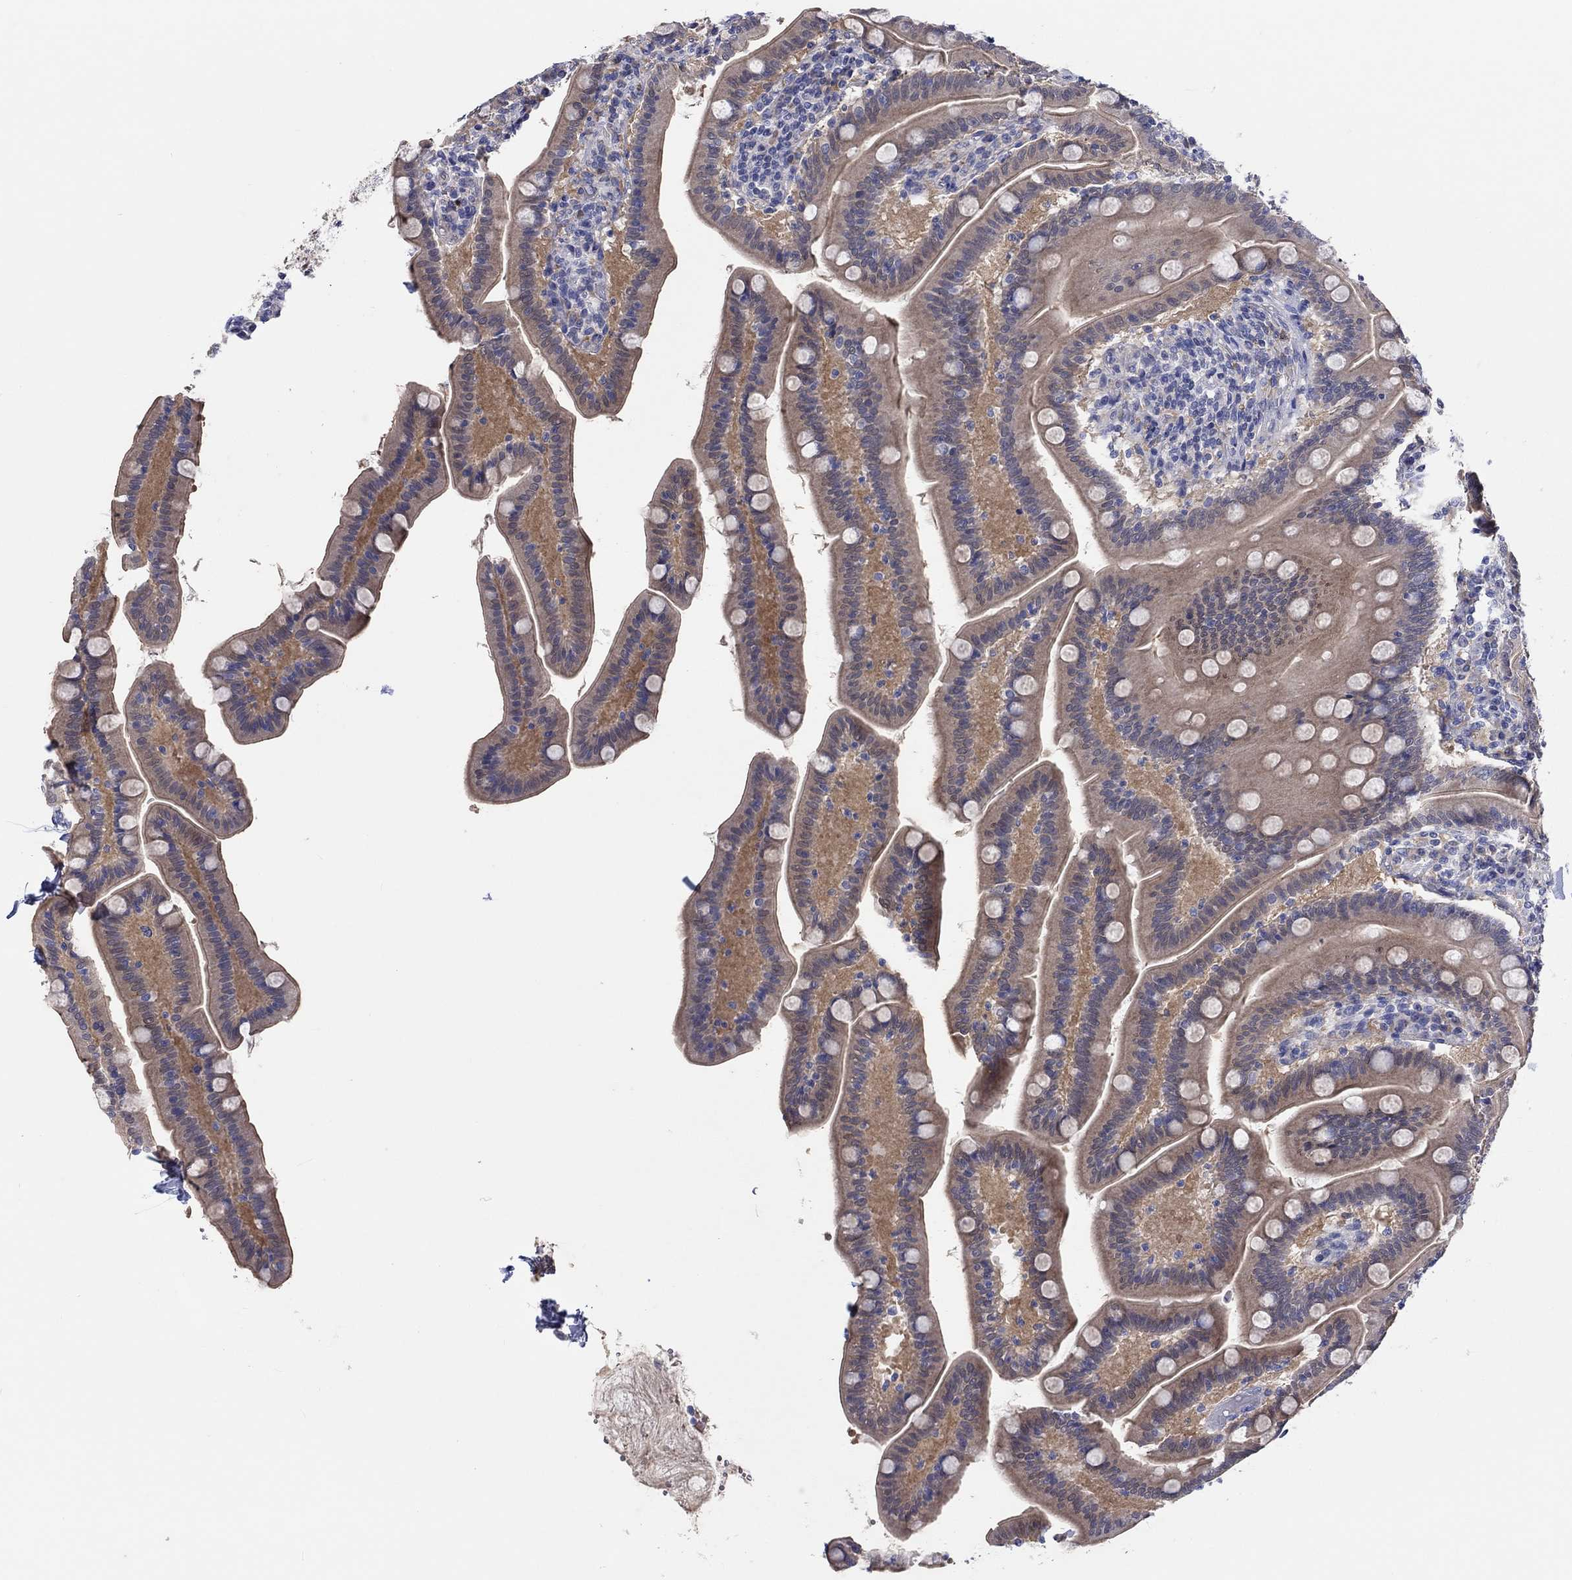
{"staining": {"intensity": "weak", "quantity": "<25%", "location": "cytoplasmic/membranous"}, "tissue": "small intestine", "cell_type": "Glandular cells", "image_type": "normal", "snomed": [{"axis": "morphology", "description": "Normal tissue, NOS"}, {"axis": "topography", "description": "Small intestine"}], "caption": "DAB (3,3'-diaminobenzidine) immunohistochemical staining of unremarkable human small intestine displays no significant staining in glandular cells. (Brightfield microscopy of DAB (3,3'-diaminobenzidine) immunohistochemistry (IHC) at high magnification).", "gene": "ABCG4", "patient": {"sex": "male", "age": 66}}